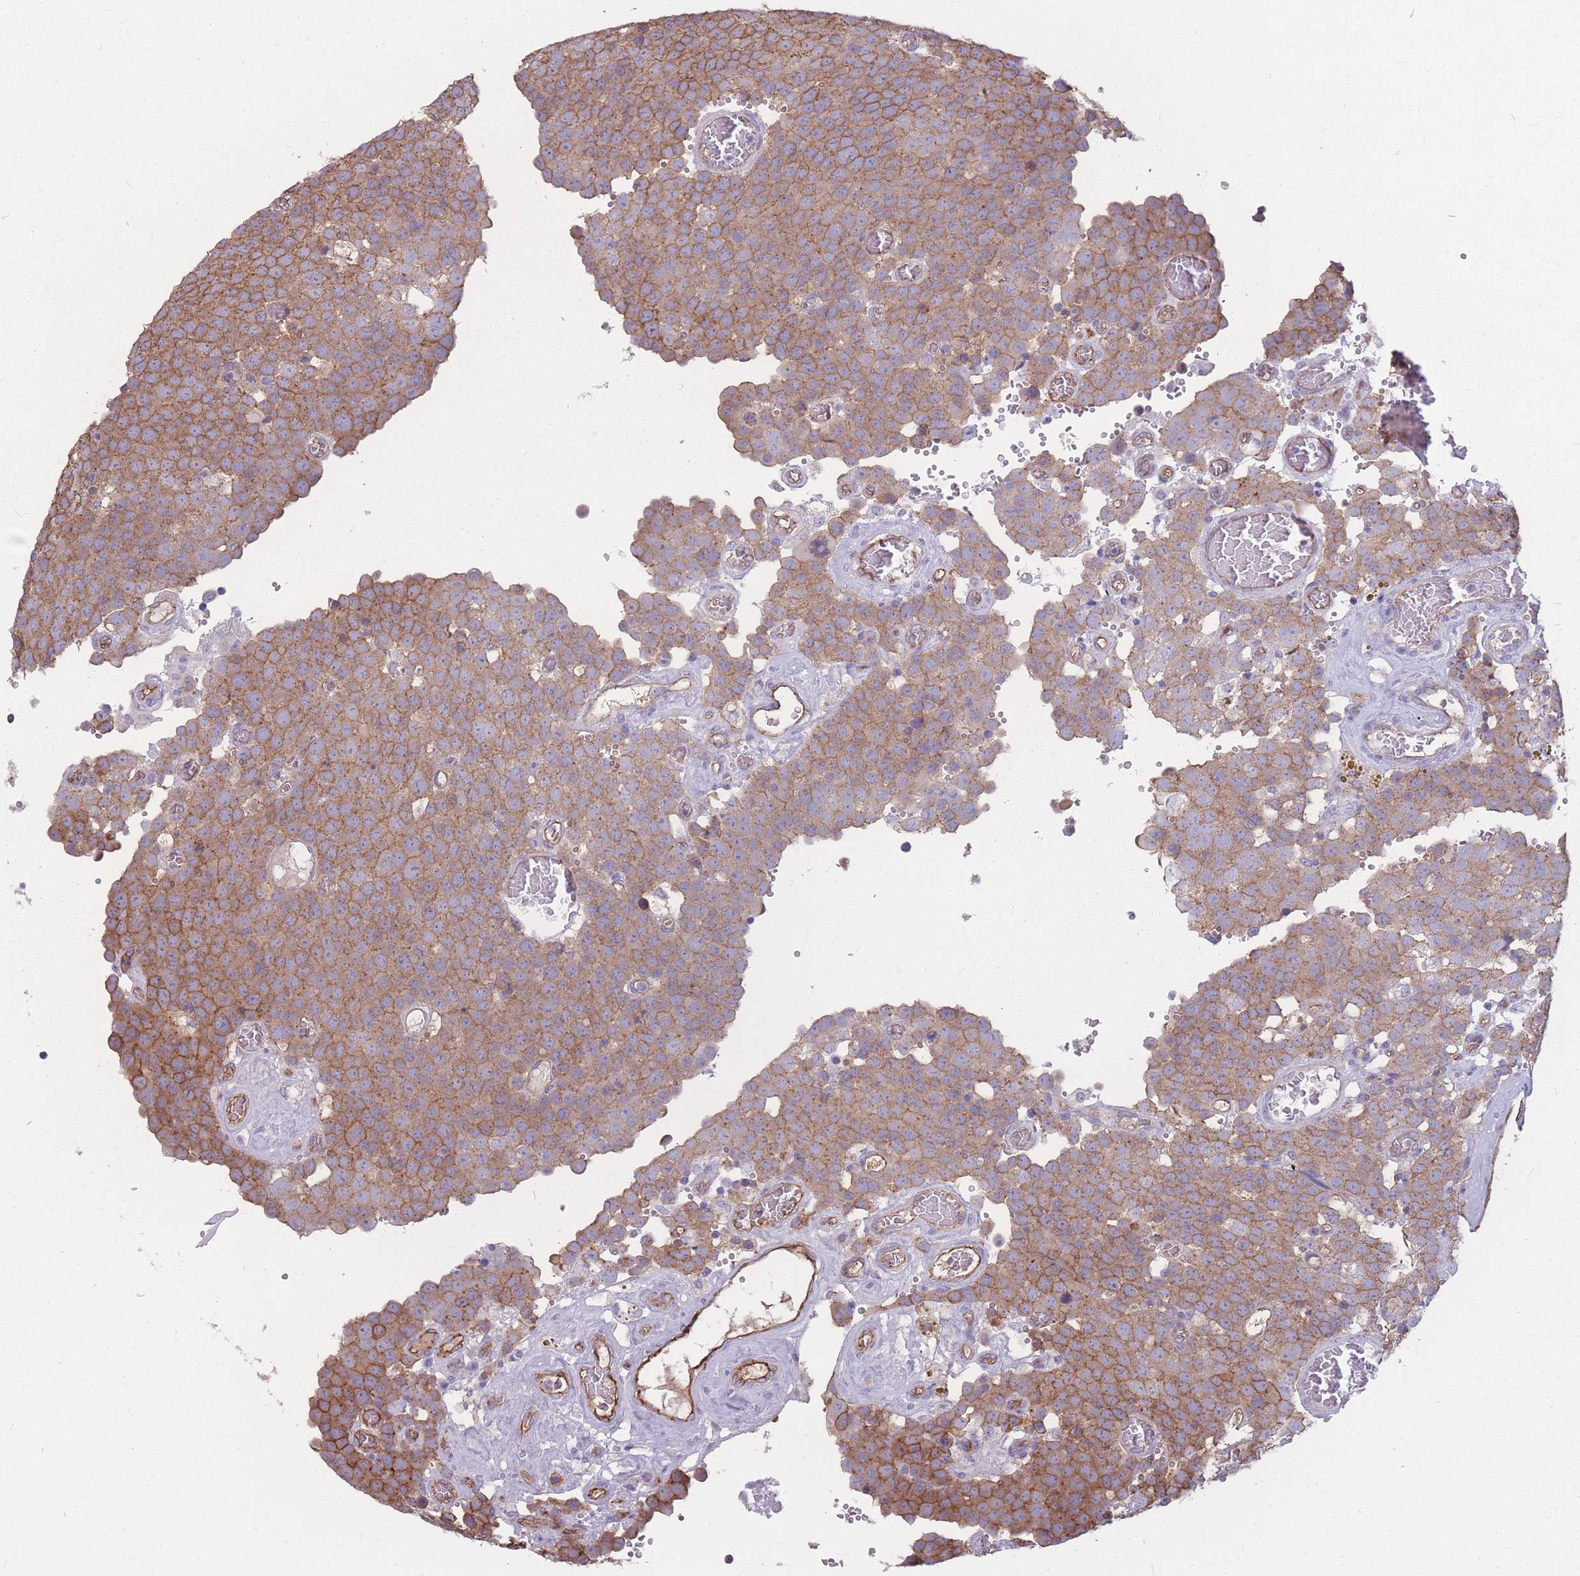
{"staining": {"intensity": "moderate", "quantity": ">75%", "location": "cytoplasmic/membranous"}, "tissue": "testis cancer", "cell_type": "Tumor cells", "image_type": "cancer", "snomed": [{"axis": "morphology", "description": "Normal tissue, NOS"}, {"axis": "morphology", "description": "Seminoma, NOS"}, {"axis": "topography", "description": "Testis"}], "caption": "This is a micrograph of IHC staining of testis seminoma, which shows moderate expression in the cytoplasmic/membranous of tumor cells.", "gene": "GNA11", "patient": {"sex": "male", "age": 71}}